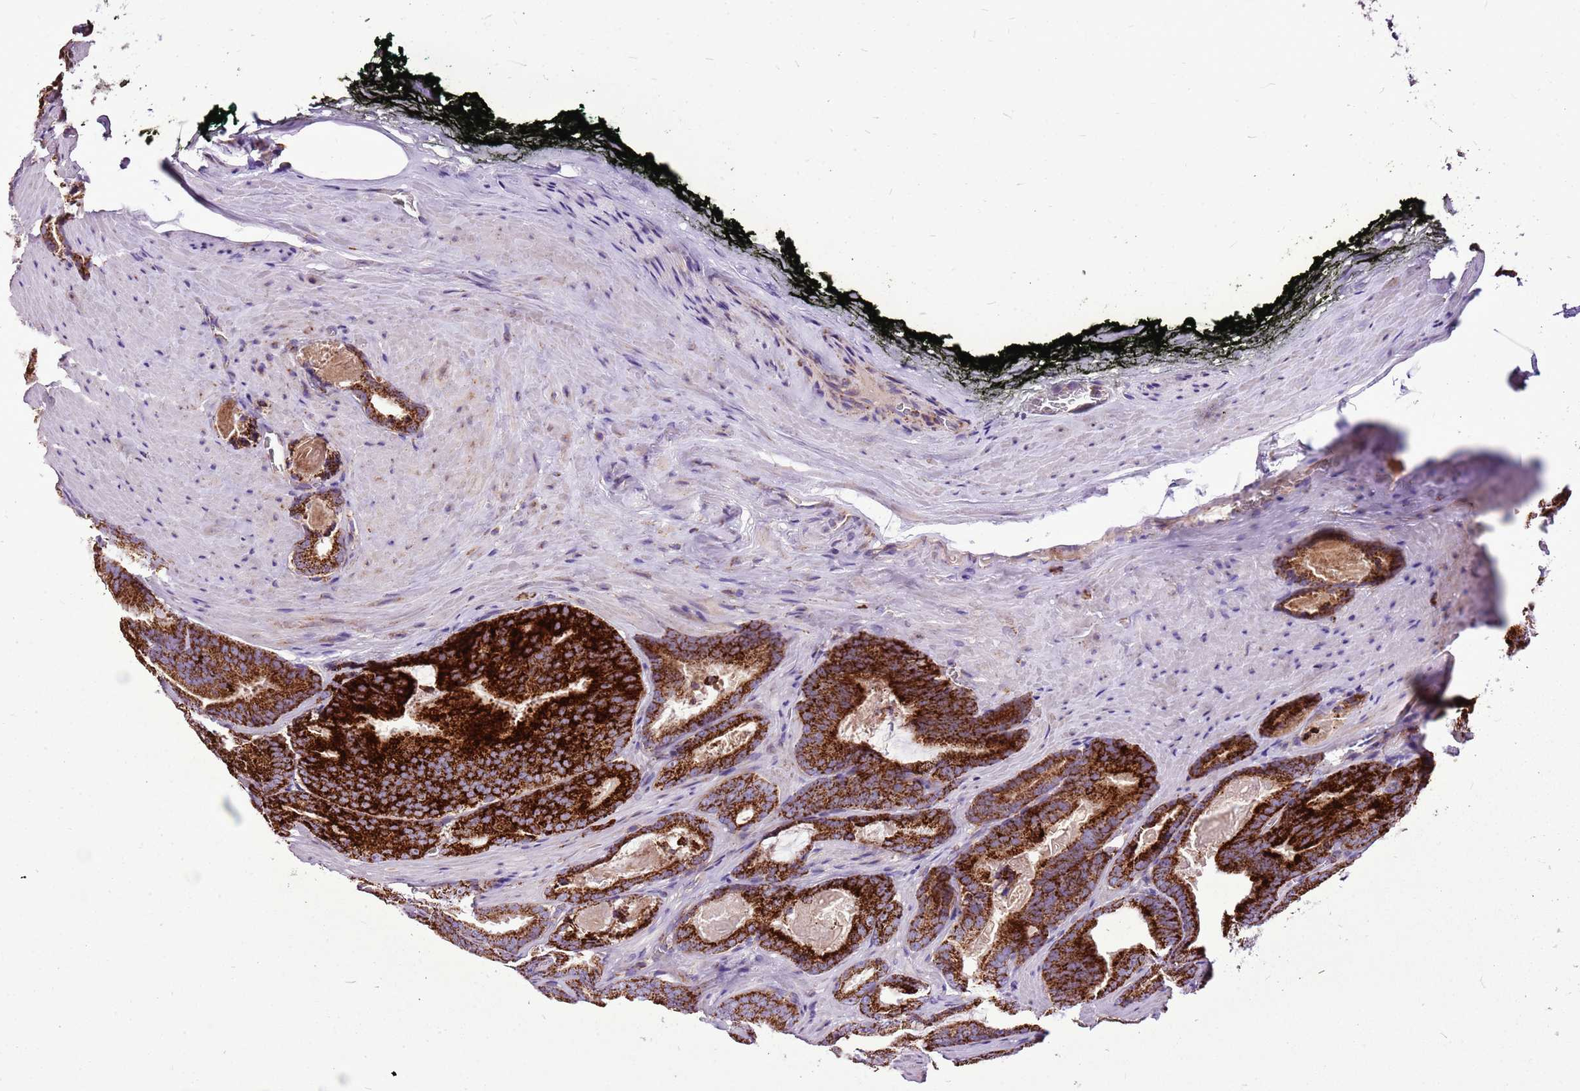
{"staining": {"intensity": "strong", "quantity": ">75%", "location": "cytoplasmic/membranous"}, "tissue": "prostate cancer", "cell_type": "Tumor cells", "image_type": "cancer", "snomed": [{"axis": "morphology", "description": "Adenocarcinoma, High grade"}, {"axis": "topography", "description": "Prostate"}], "caption": "A high-resolution image shows IHC staining of prostate high-grade adenocarcinoma, which demonstrates strong cytoplasmic/membranous positivity in about >75% of tumor cells. (Brightfield microscopy of DAB IHC at high magnification).", "gene": "GCDH", "patient": {"sex": "male", "age": 66}}